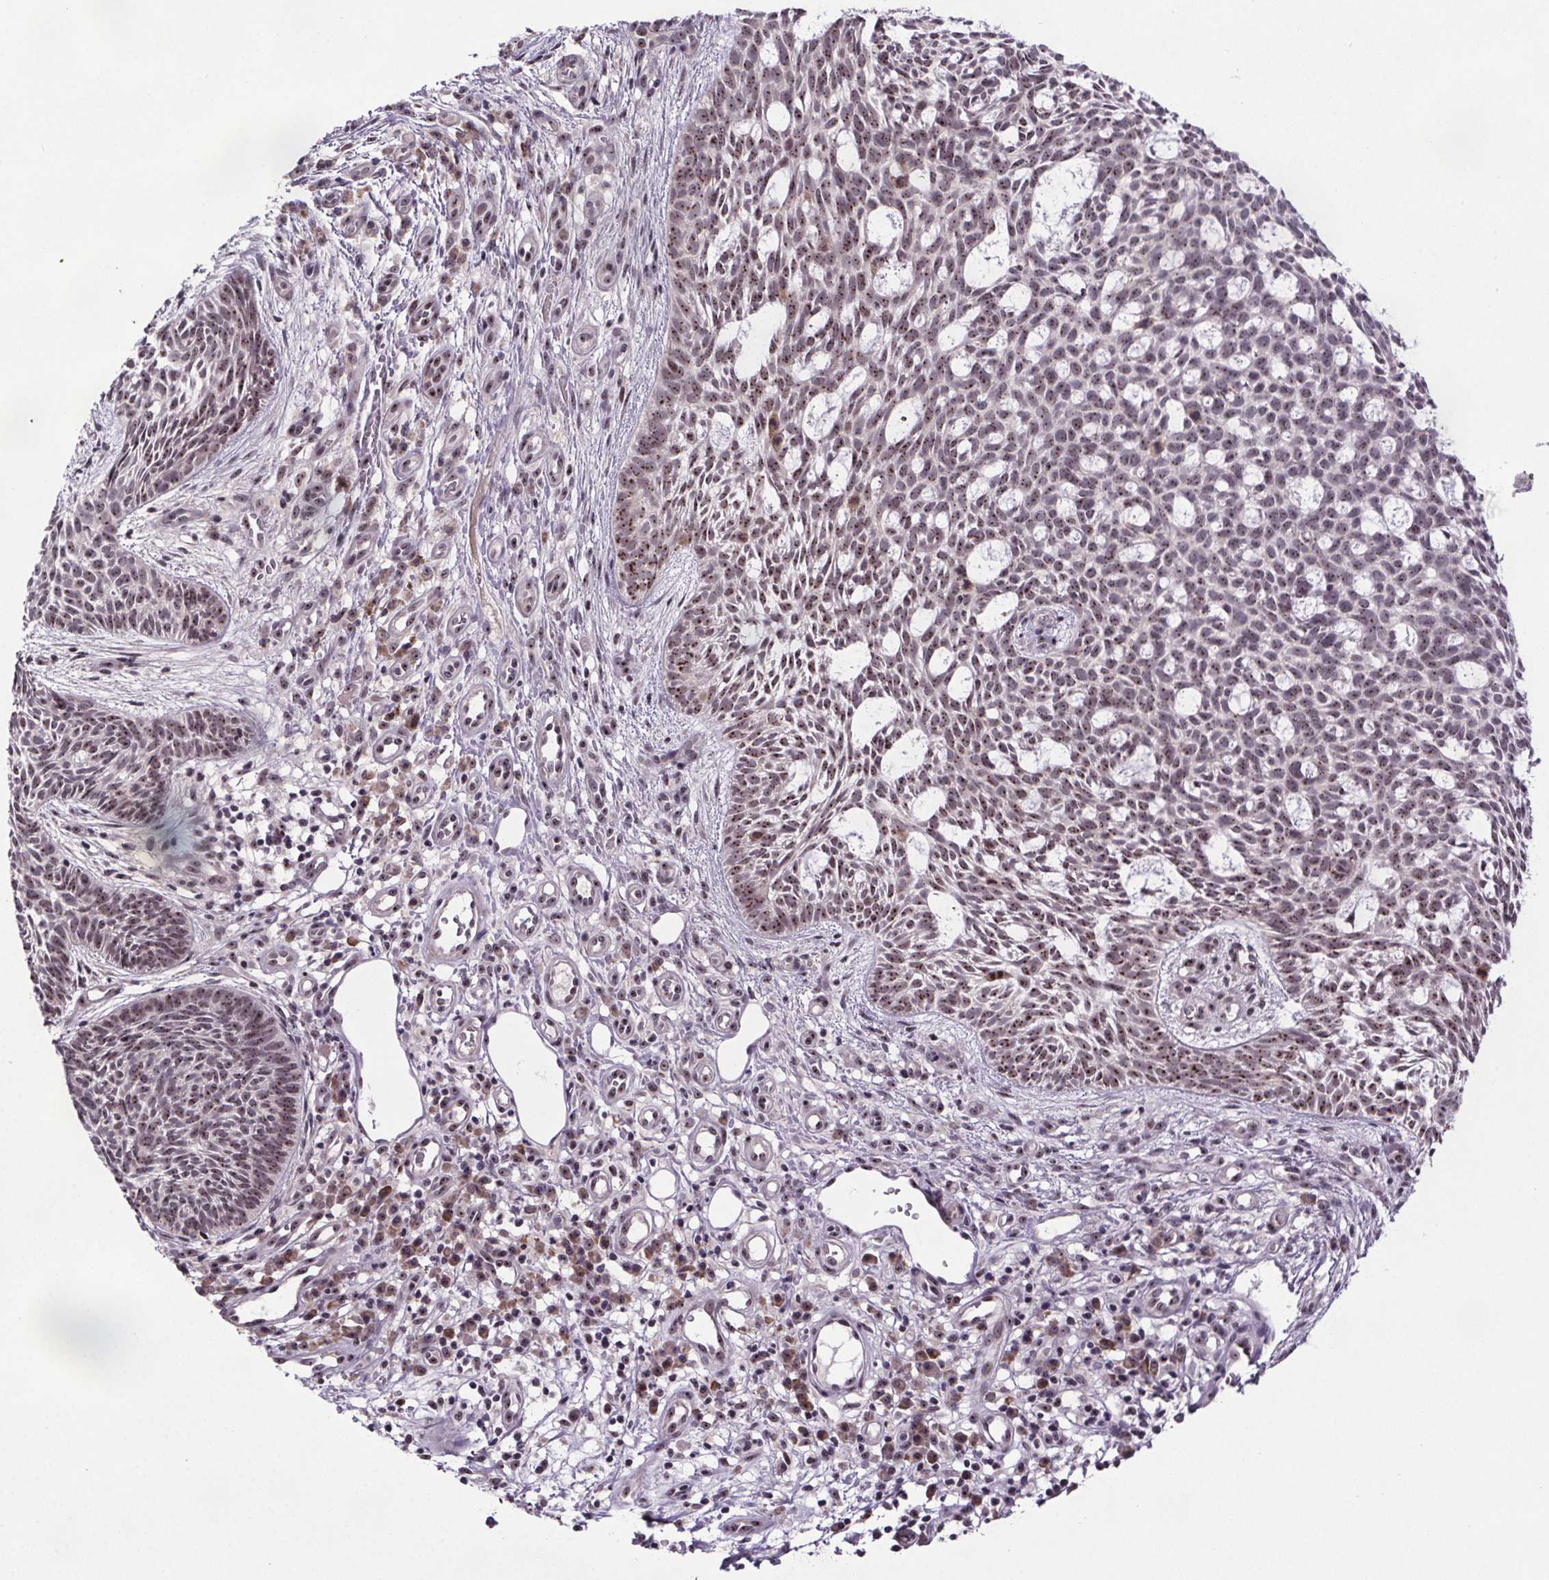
{"staining": {"intensity": "moderate", "quantity": ">75%", "location": "nuclear"}, "tissue": "skin cancer", "cell_type": "Tumor cells", "image_type": "cancer", "snomed": [{"axis": "morphology", "description": "Basal cell carcinoma"}, {"axis": "topography", "description": "Skin"}], "caption": "Skin basal cell carcinoma stained for a protein (brown) reveals moderate nuclear positive positivity in approximately >75% of tumor cells.", "gene": "ATMIN", "patient": {"sex": "male", "age": 59}}